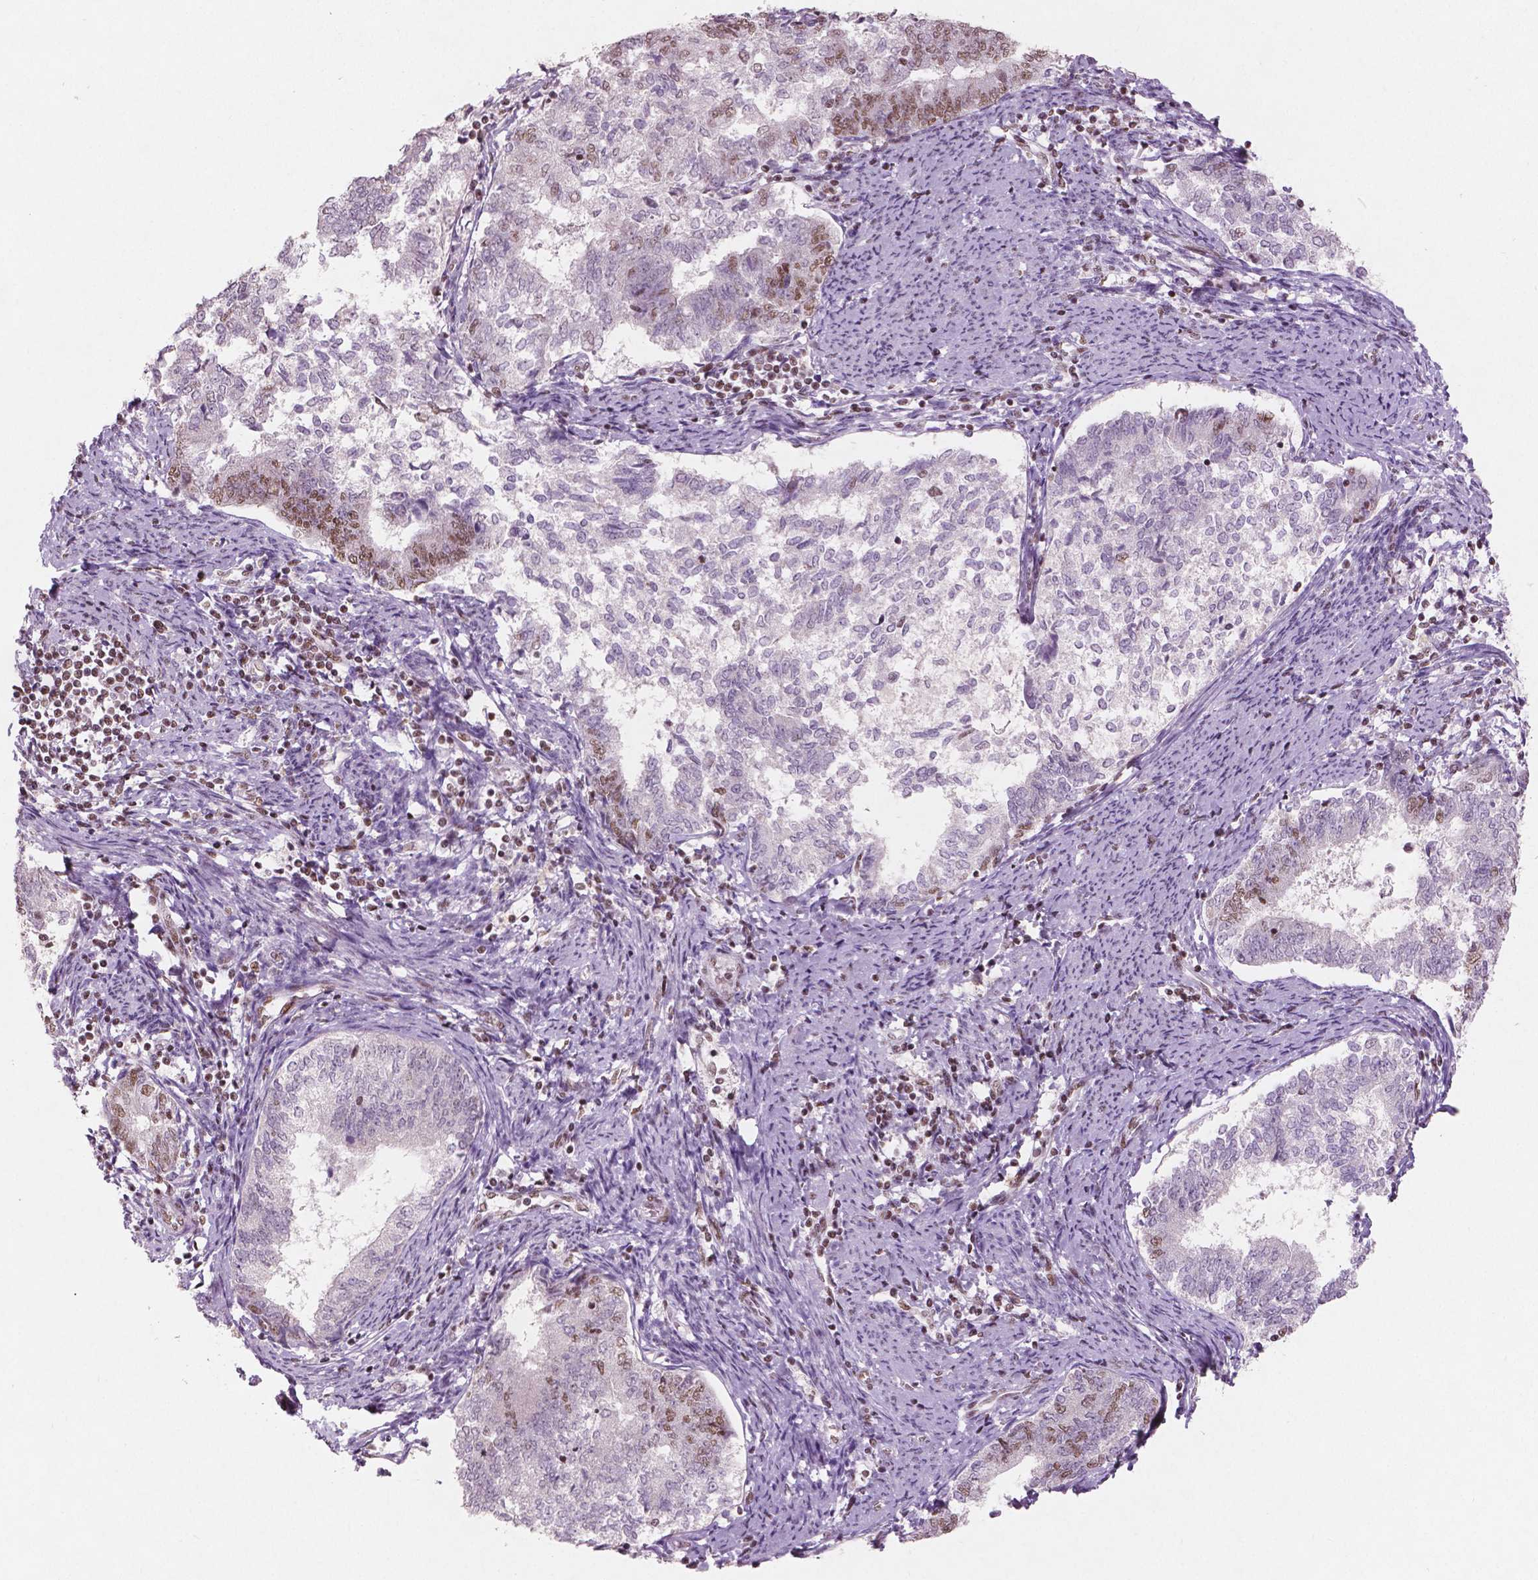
{"staining": {"intensity": "moderate", "quantity": "<25%", "location": "nuclear"}, "tissue": "endometrial cancer", "cell_type": "Tumor cells", "image_type": "cancer", "snomed": [{"axis": "morphology", "description": "Adenocarcinoma, NOS"}, {"axis": "topography", "description": "Endometrium"}], "caption": "Endometrial cancer (adenocarcinoma) stained with a brown dye shows moderate nuclear positive expression in about <25% of tumor cells.", "gene": "BRD4", "patient": {"sex": "female", "age": 65}}